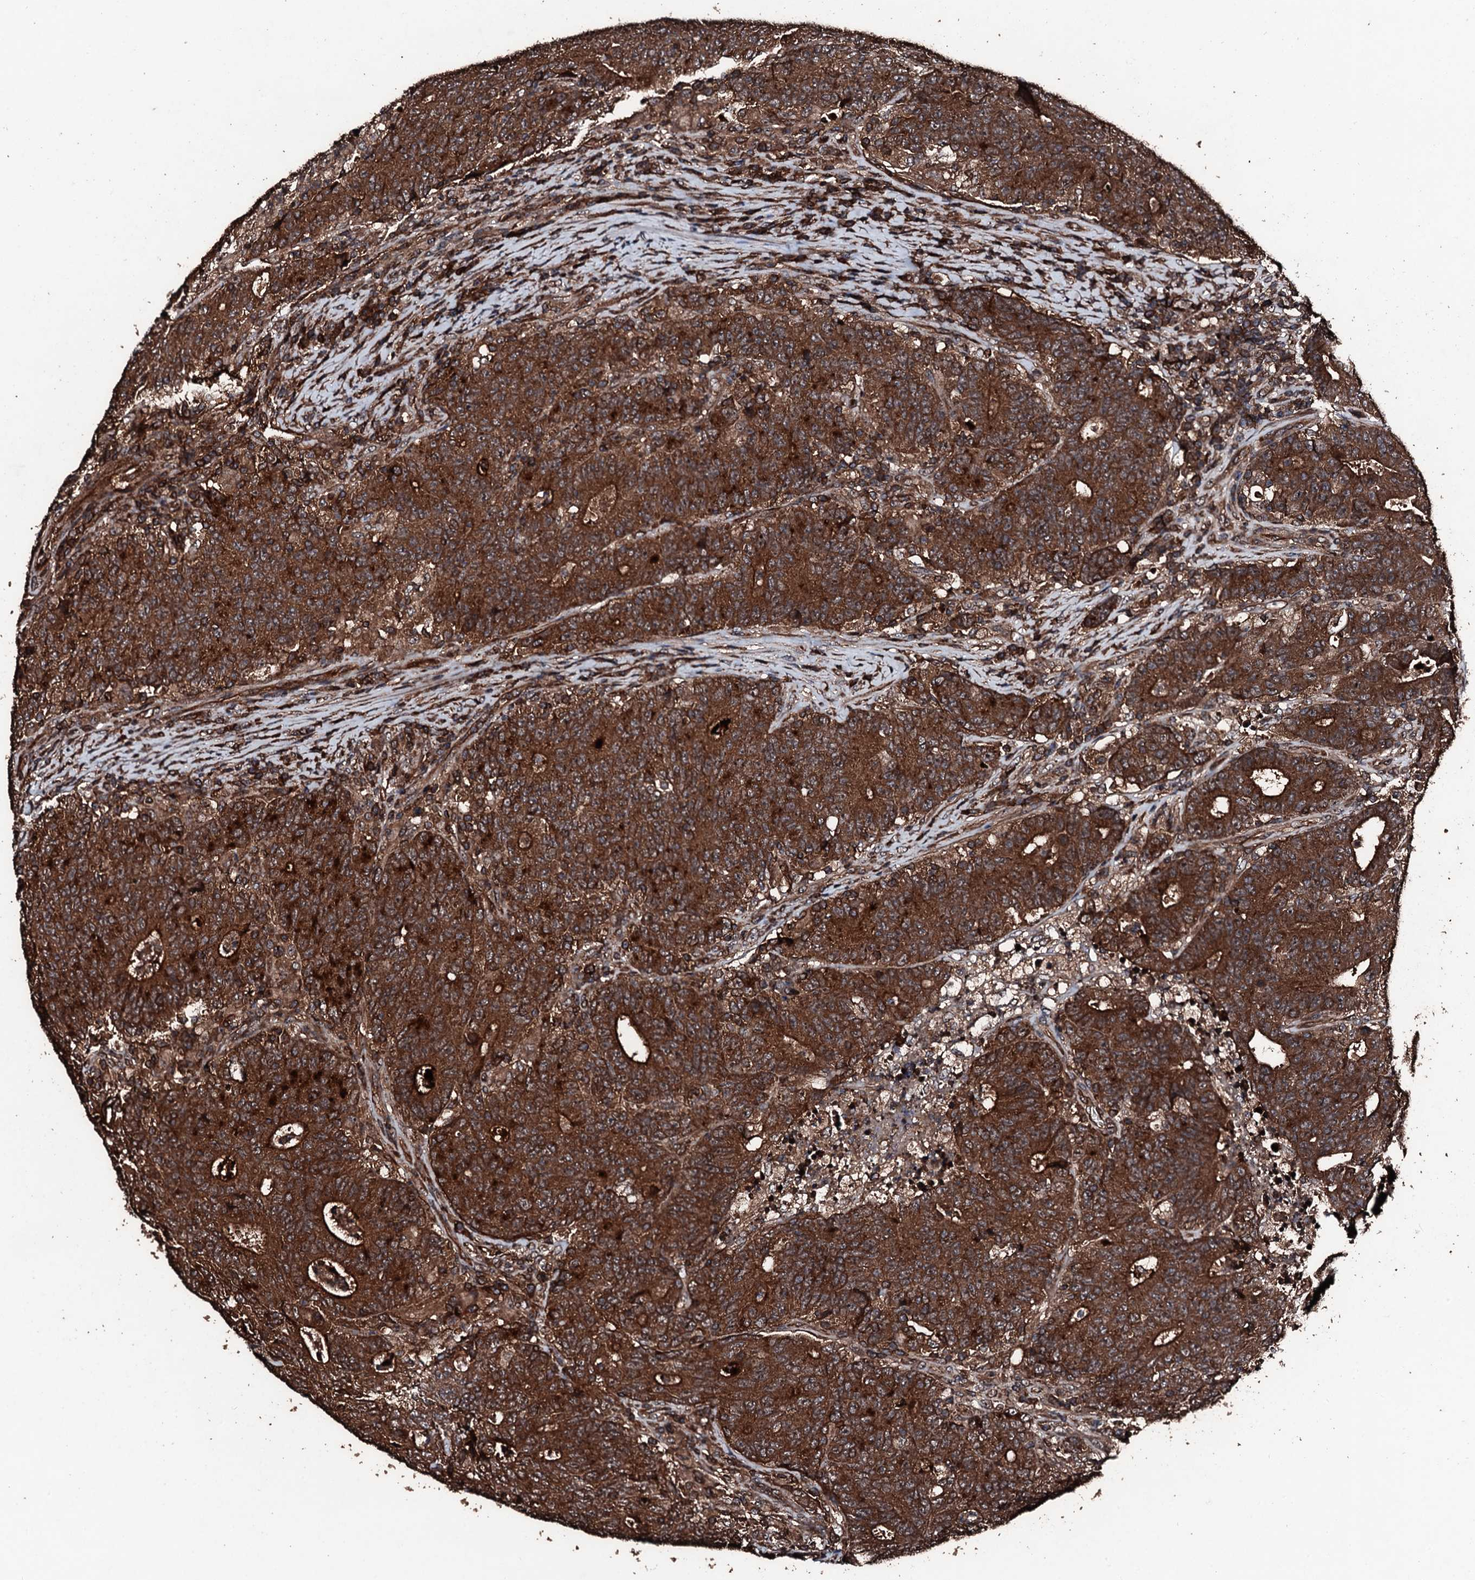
{"staining": {"intensity": "strong", "quantity": ">75%", "location": "cytoplasmic/membranous"}, "tissue": "colorectal cancer", "cell_type": "Tumor cells", "image_type": "cancer", "snomed": [{"axis": "morphology", "description": "Adenocarcinoma, NOS"}, {"axis": "topography", "description": "Colon"}], "caption": "This image reveals immunohistochemistry staining of colorectal adenocarcinoma, with high strong cytoplasmic/membranous expression in approximately >75% of tumor cells.", "gene": "KIF18A", "patient": {"sex": "female", "age": 75}}